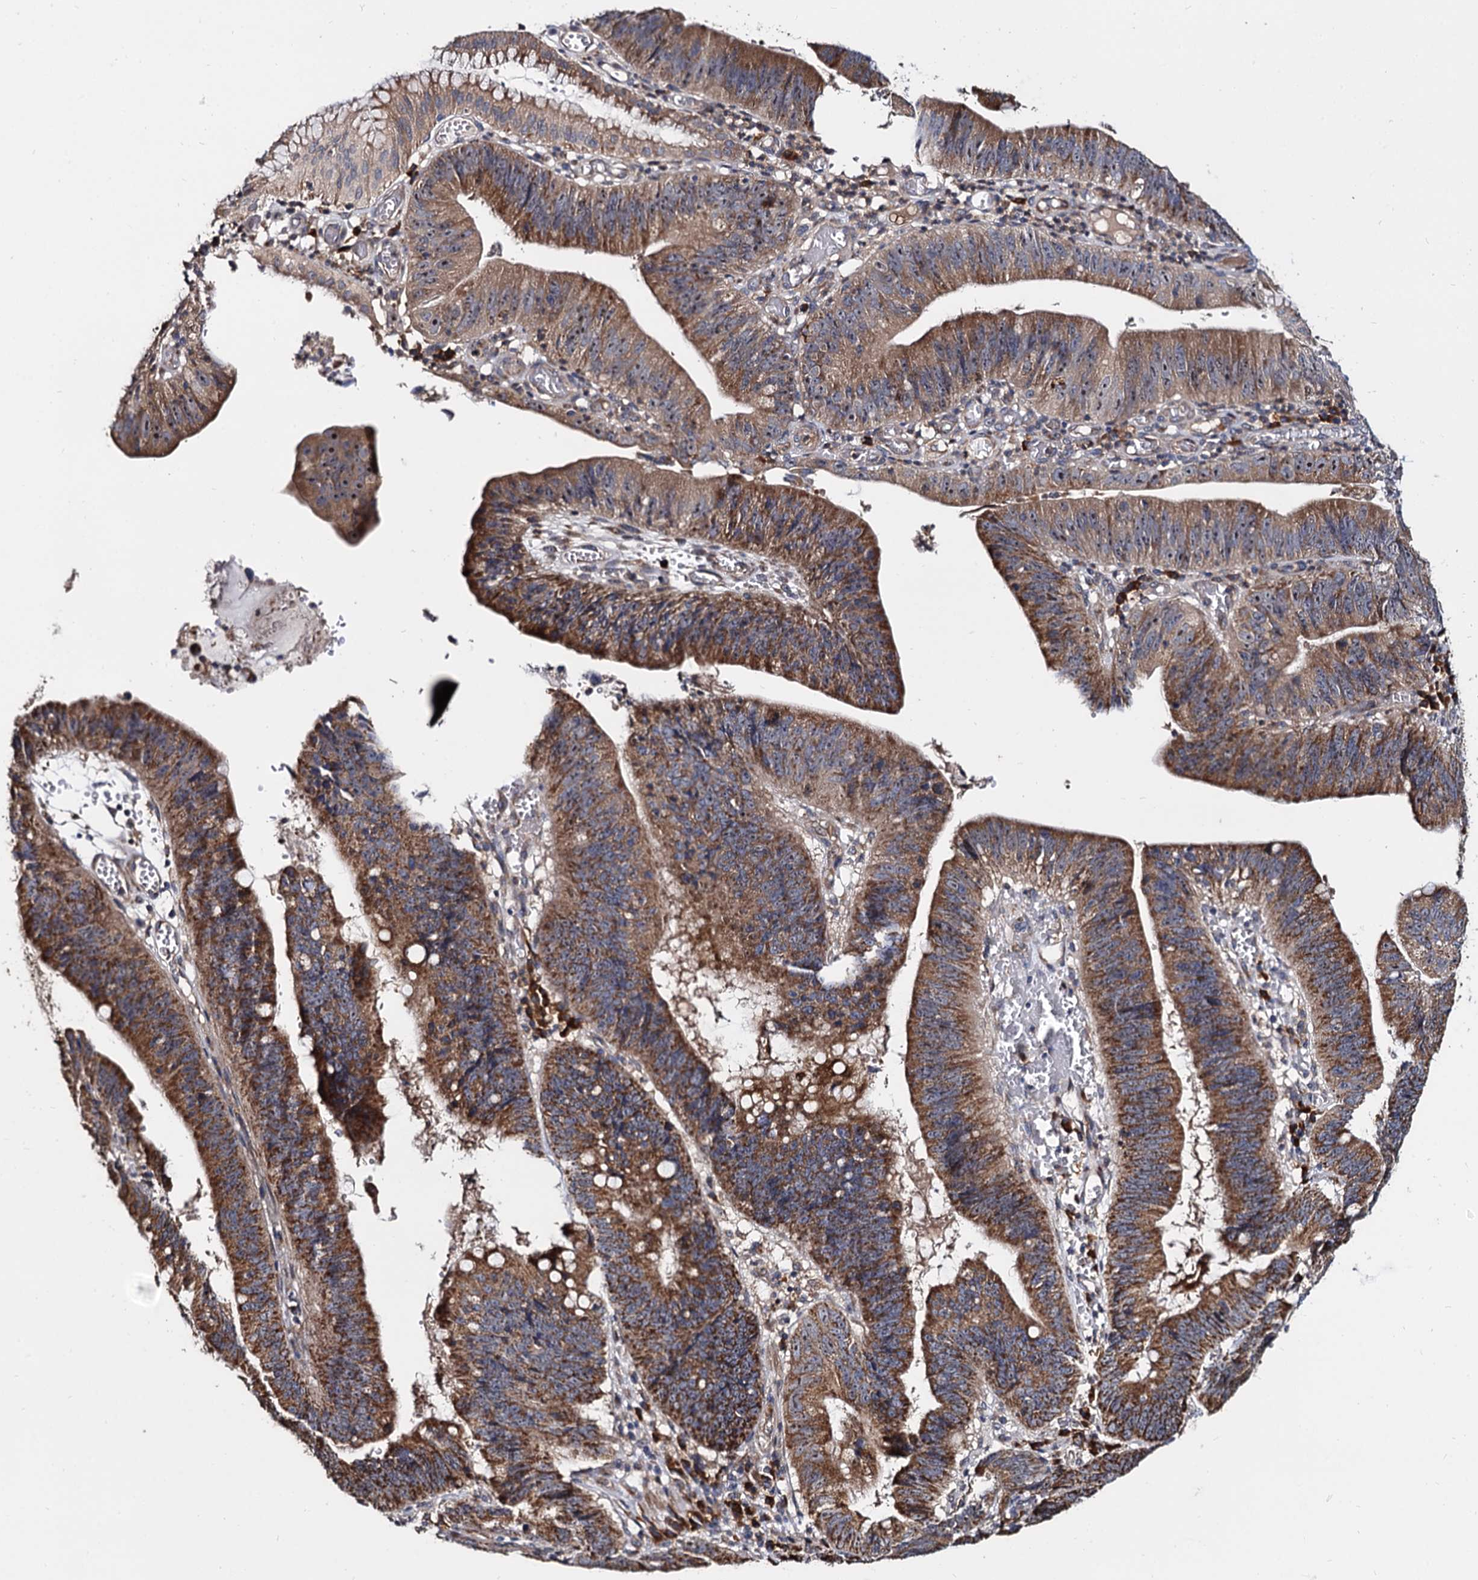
{"staining": {"intensity": "strong", "quantity": ">75%", "location": "cytoplasmic/membranous"}, "tissue": "stomach cancer", "cell_type": "Tumor cells", "image_type": "cancer", "snomed": [{"axis": "morphology", "description": "Adenocarcinoma, NOS"}, {"axis": "topography", "description": "Stomach"}], "caption": "A high amount of strong cytoplasmic/membranous staining is appreciated in approximately >75% of tumor cells in adenocarcinoma (stomach) tissue. (Brightfield microscopy of DAB IHC at high magnification).", "gene": "WWC3", "patient": {"sex": "male", "age": 59}}